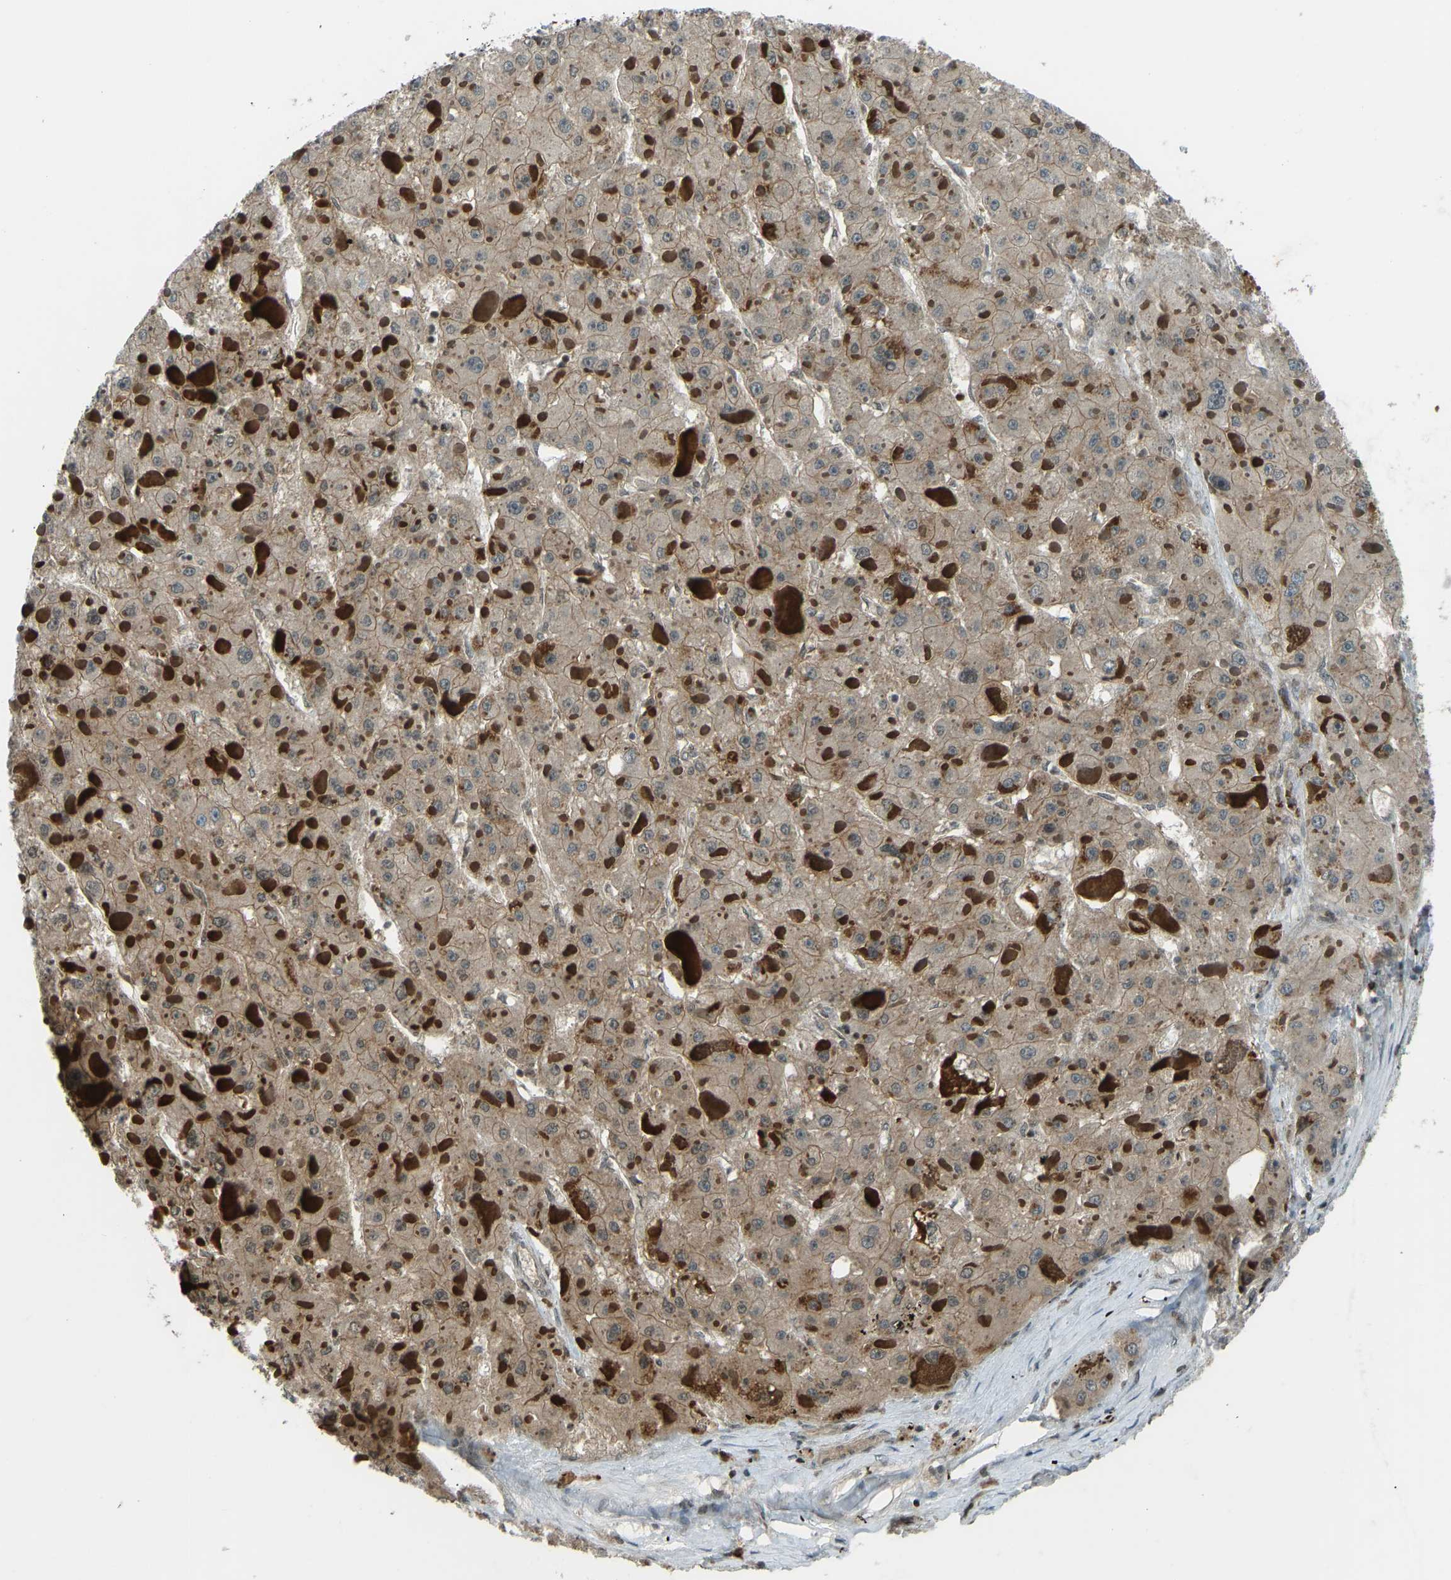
{"staining": {"intensity": "moderate", "quantity": ">75%", "location": "cytoplasmic/membranous"}, "tissue": "liver cancer", "cell_type": "Tumor cells", "image_type": "cancer", "snomed": [{"axis": "morphology", "description": "Carcinoma, Hepatocellular, NOS"}, {"axis": "topography", "description": "Liver"}], "caption": "Moderate cytoplasmic/membranous positivity is identified in about >75% of tumor cells in liver cancer. The protein is stained brown, and the nuclei are stained in blue (DAB IHC with brightfield microscopy, high magnification).", "gene": "SVOPL", "patient": {"sex": "female", "age": 73}}